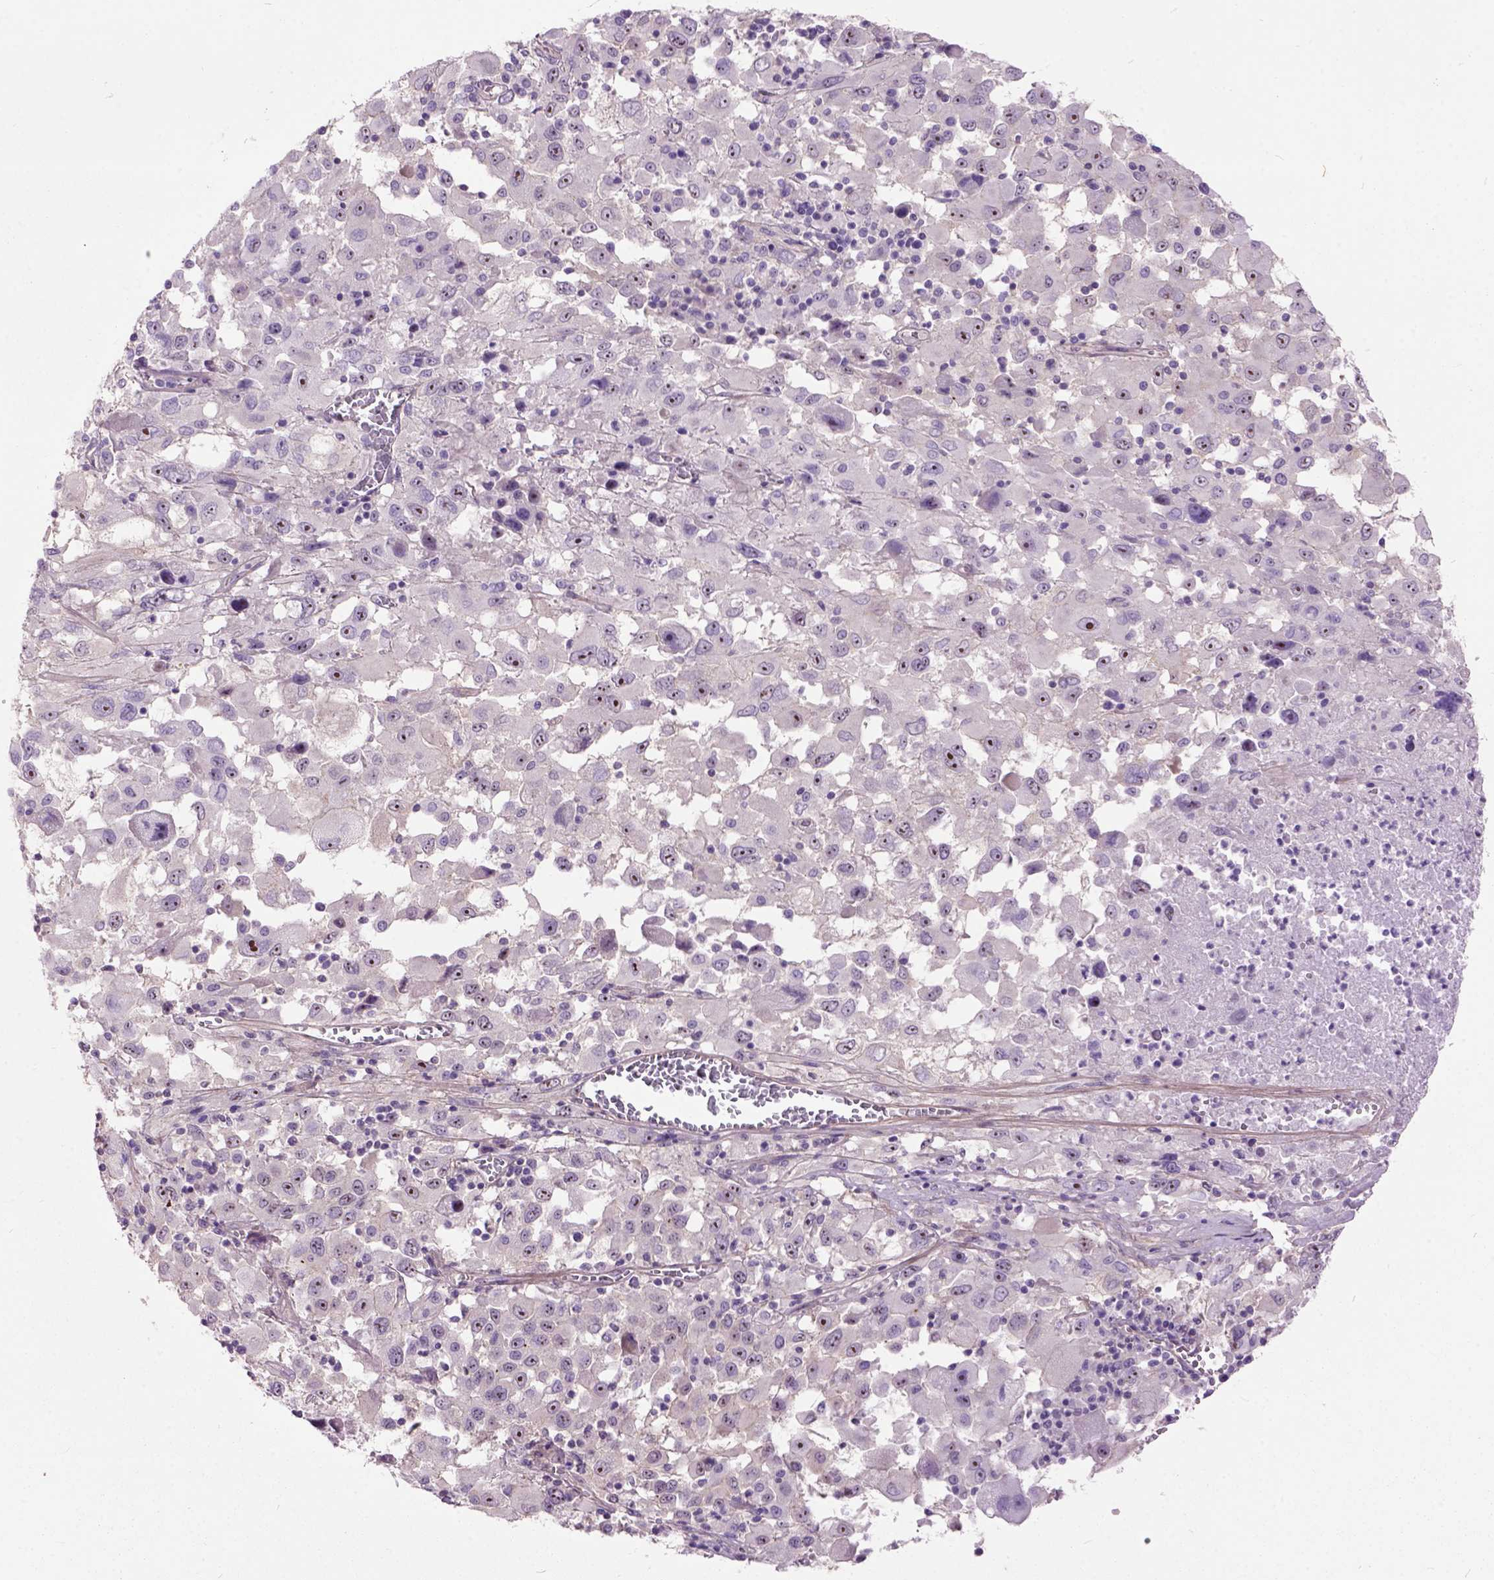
{"staining": {"intensity": "moderate", "quantity": "<25%", "location": "nuclear"}, "tissue": "melanoma", "cell_type": "Tumor cells", "image_type": "cancer", "snomed": [{"axis": "morphology", "description": "Malignant melanoma, Metastatic site"}, {"axis": "topography", "description": "Soft tissue"}], "caption": "Human malignant melanoma (metastatic site) stained for a protein (brown) shows moderate nuclear positive staining in about <25% of tumor cells.", "gene": "MAPT", "patient": {"sex": "male", "age": 50}}